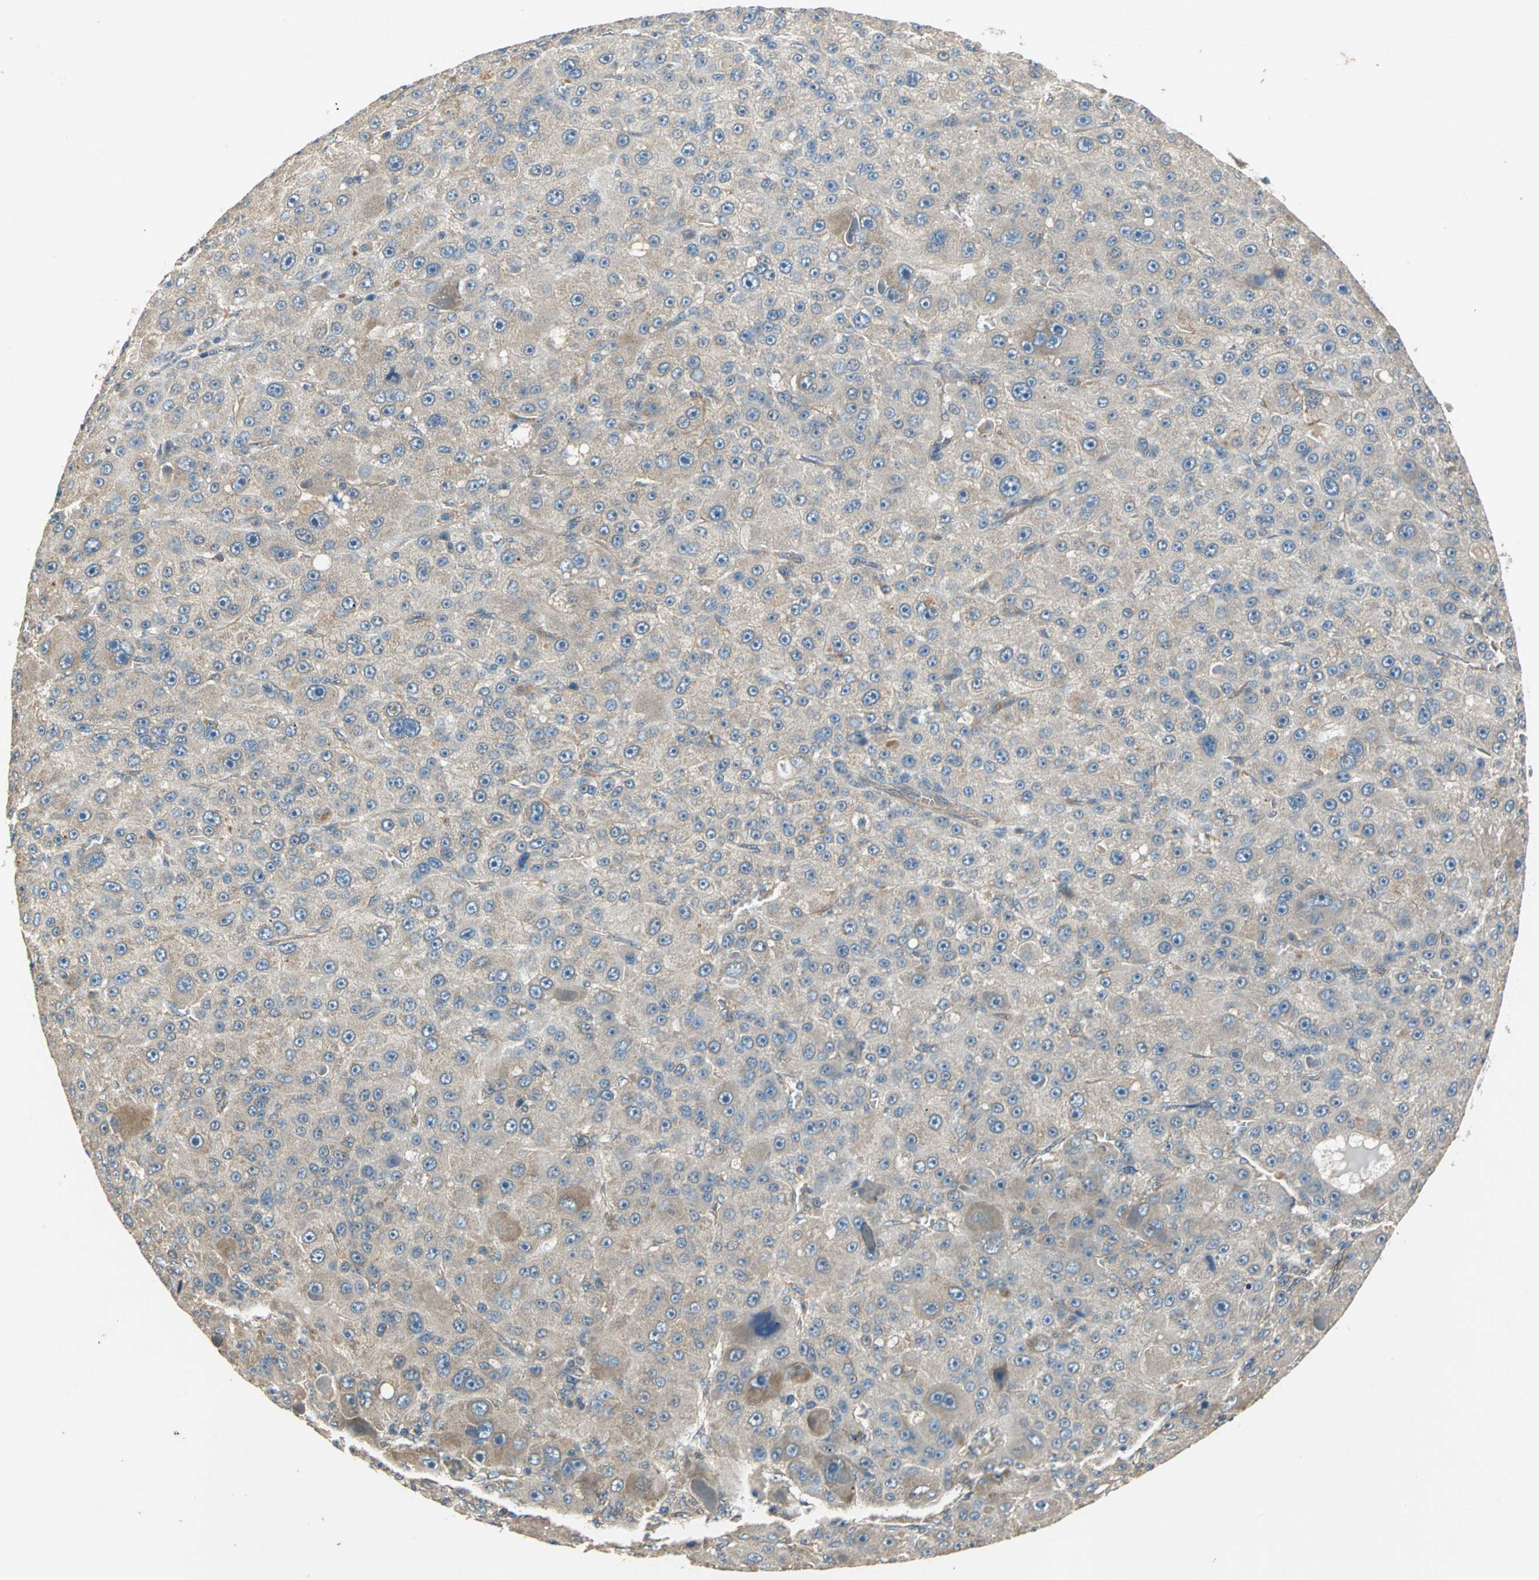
{"staining": {"intensity": "weak", "quantity": "25%-75%", "location": "cytoplasmic/membranous"}, "tissue": "liver cancer", "cell_type": "Tumor cells", "image_type": "cancer", "snomed": [{"axis": "morphology", "description": "Carcinoma, Hepatocellular, NOS"}, {"axis": "topography", "description": "Liver"}], "caption": "Liver cancer was stained to show a protein in brown. There is low levels of weak cytoplasmic/membranous expression in about 25%-75% of tumor cells. Immunohistochemistry (ihc) stains the protein in brown and the nuclei are stained blue.", "gene": "EMCN", "patient": {"sex": "male", "age": 76}}